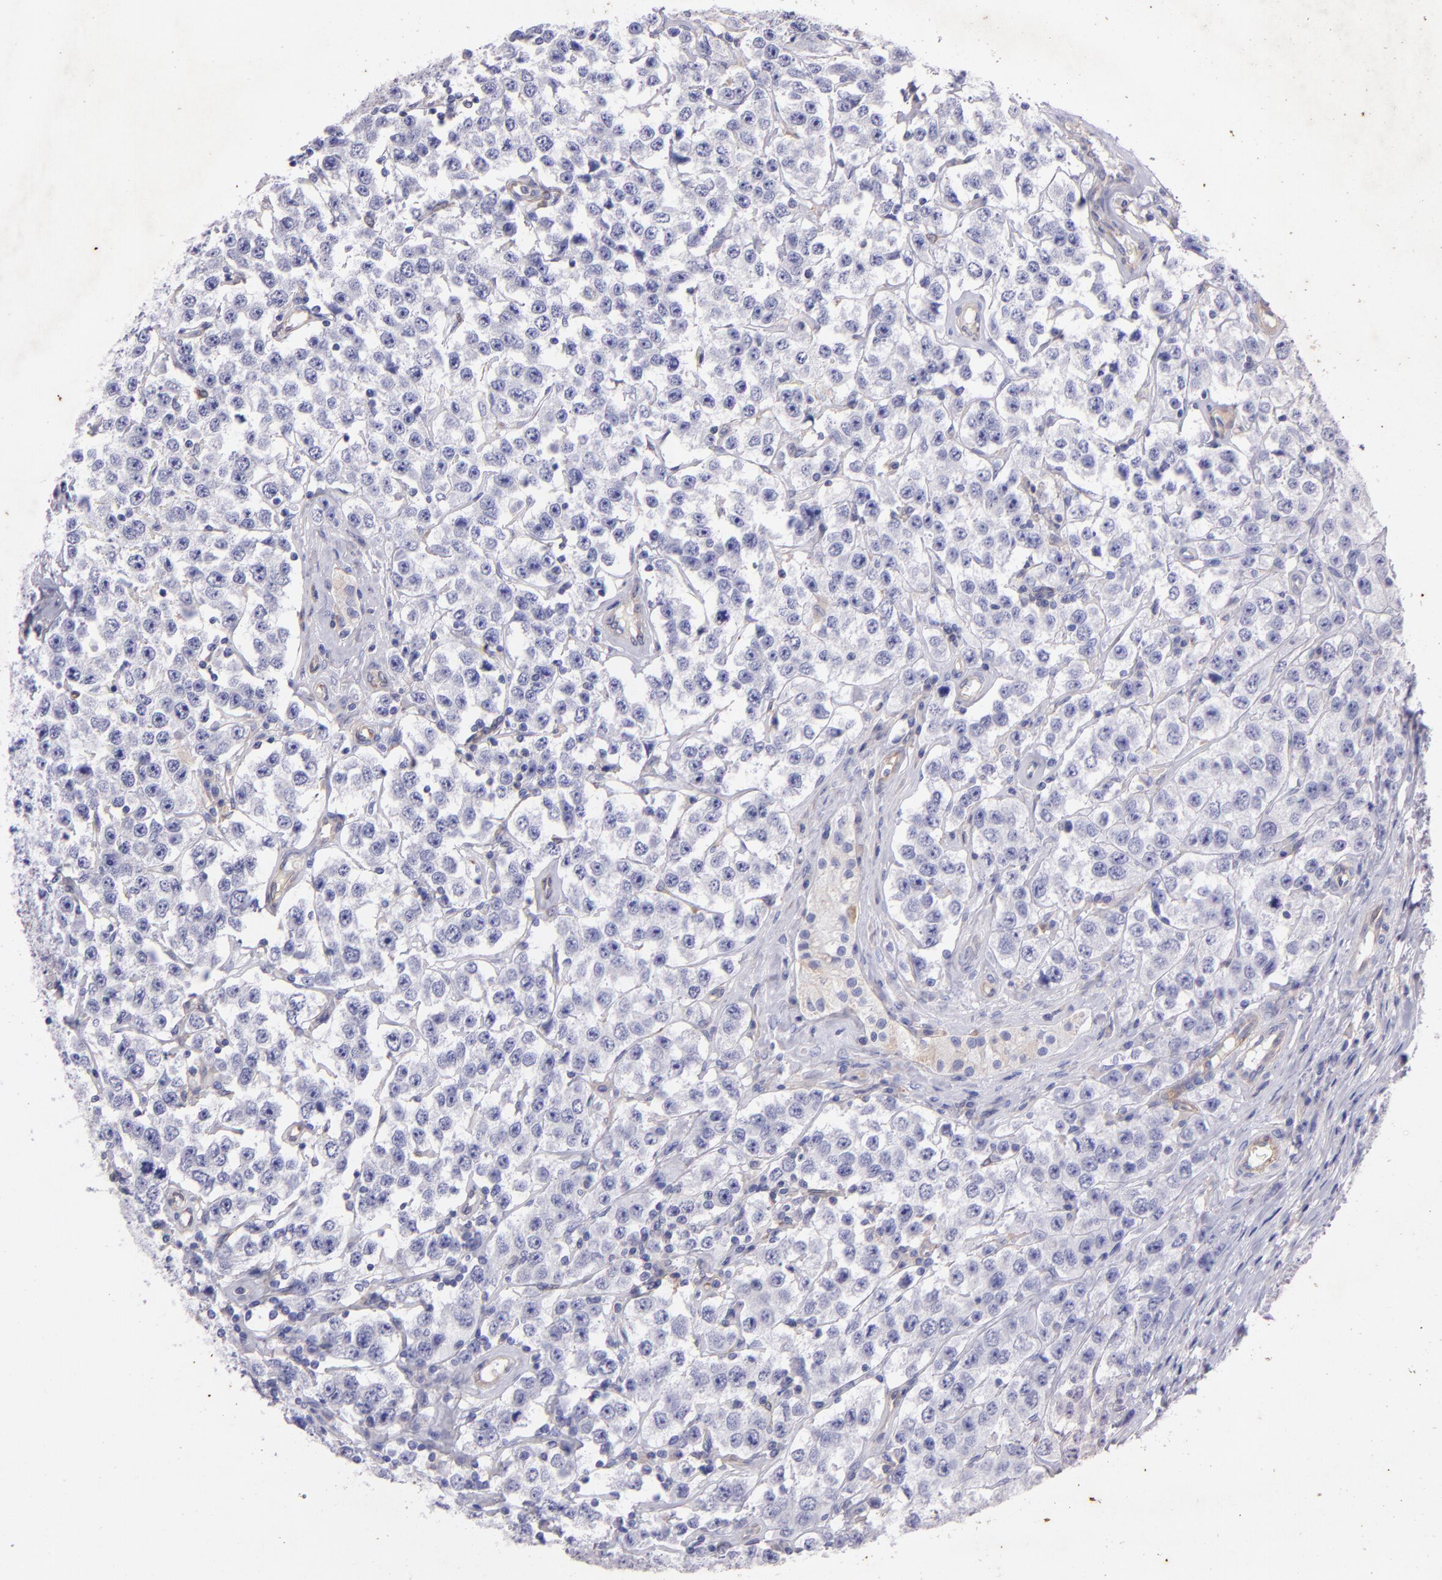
{"staining": {"intensity": "negative", "quantity": "none", "location": "none"}, "tissue": "testis cancer", "cell_type": "Tumor cells", "image_type": "cancer", "snomed": [{"axis": "morphology", "description": "Seminoma, NOS"}, {"axis": "topography", "description": "Testis"}], "caption": "IHC of human testis seminoma demonstrates no staining in tumor cells.", "gene": "RET", "patient": {"sex": "male", "age": 52}}